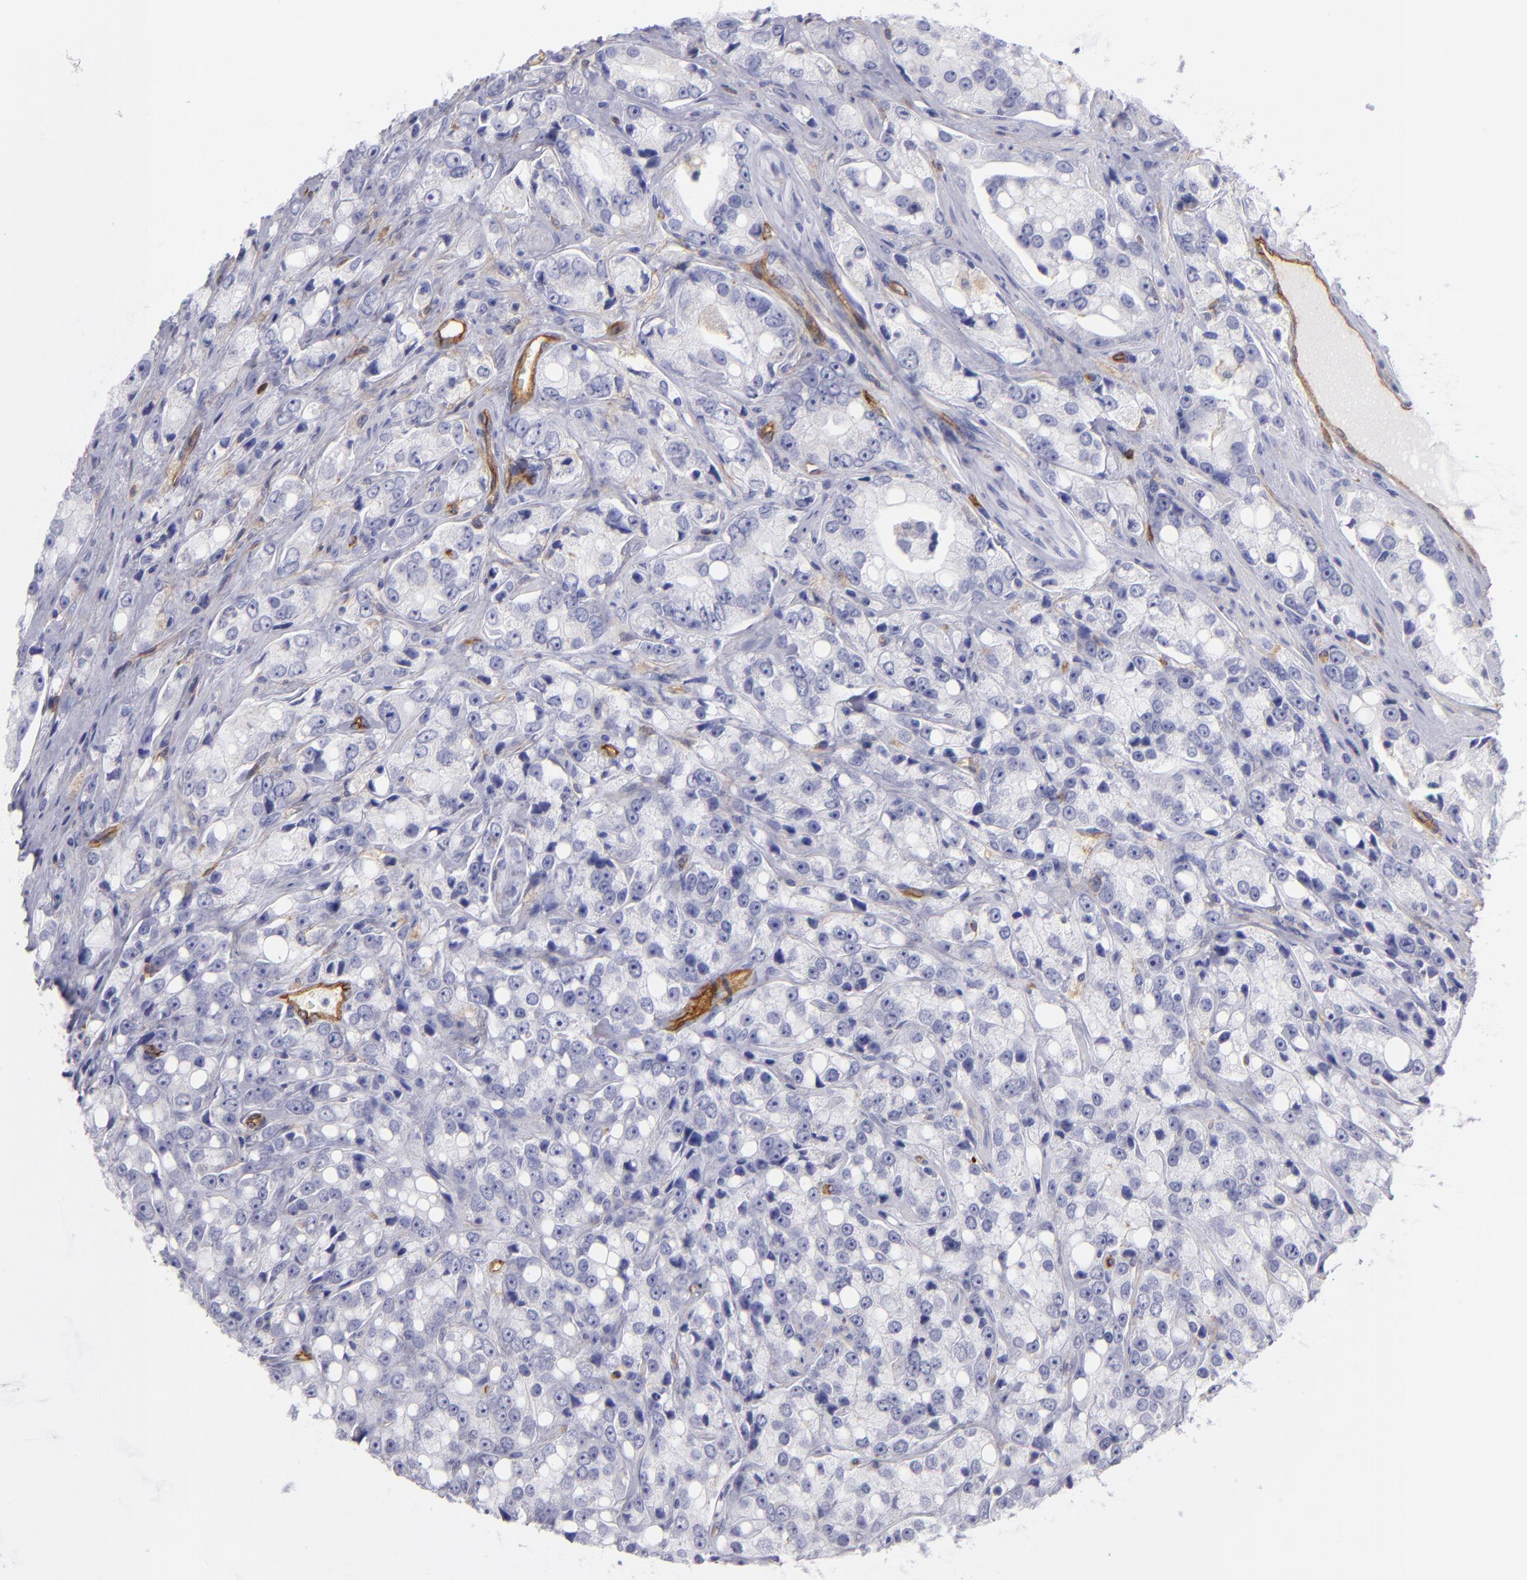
{"staining": {"intensity": "negative", "quantity": "none", "location": "none"}, "tissue": "prostate cancer", "cell_type": "Tumor cells", "image_type": "cancer", "snomed": [{"axis": "morphology", "description": "Adenocarcinoma, High grade"}, {"axis": "topography", "description": "Prostate"}], "caption": "The micrograph shows no staining of tumor cells in prostate adenocarcinoma (high-grade).", "gene": "ENTPD1", "patient": {"sex": "male", "age": 67}}